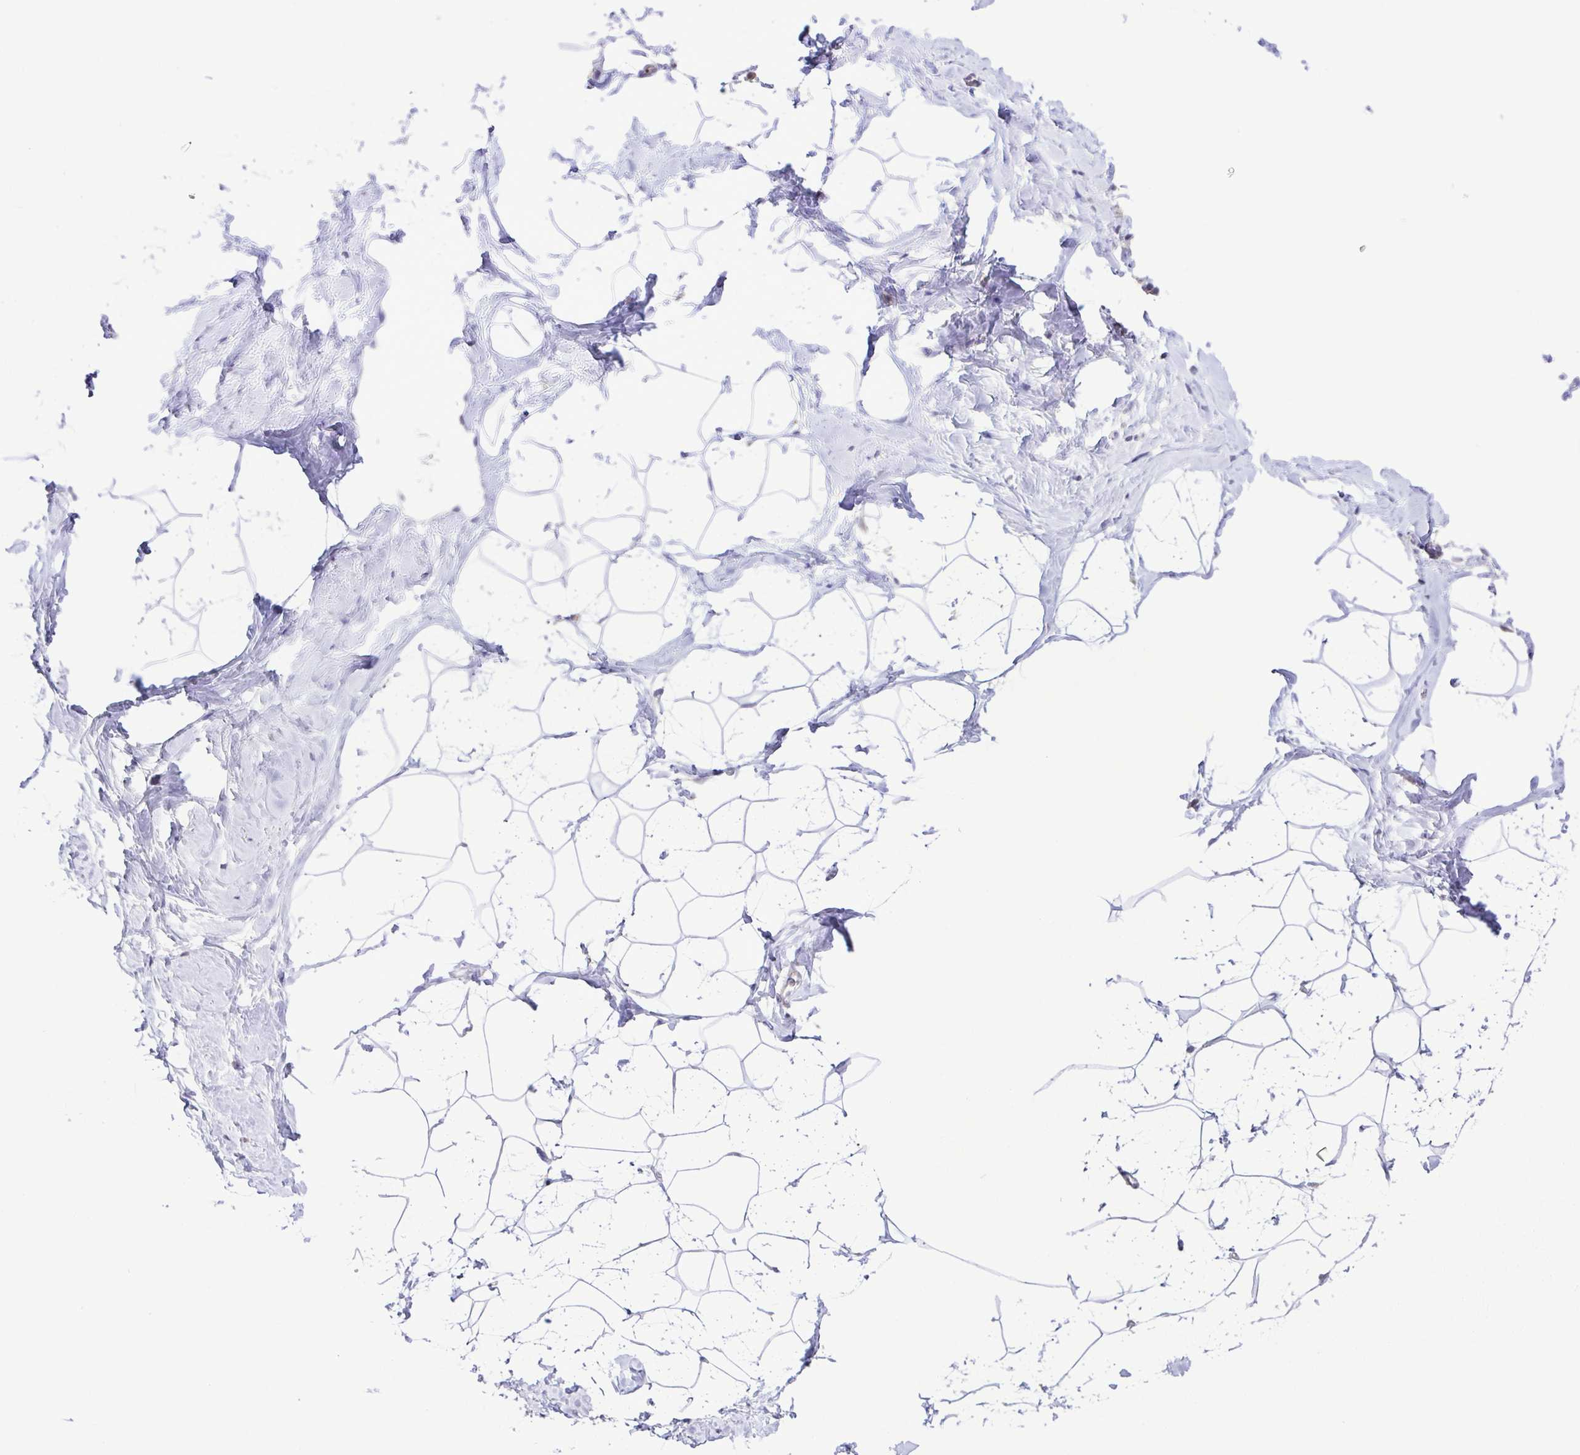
{"staining": {"intensity": "negative", "quantity": "none", "location": "none"}, "tissue": "breast", "cell_type": "Adipocytes", "image_type": "normal", "snomed": [{"axis": "morphology", "description": "Normal tissue, NOS"}, {"axis": "topography", "description": "Breast"}], "caption": "The IHC image has no significant expression in adipocytes of breast.", "gene": "CYP17A1", "patient": {"sex": "female", "age": 32}}